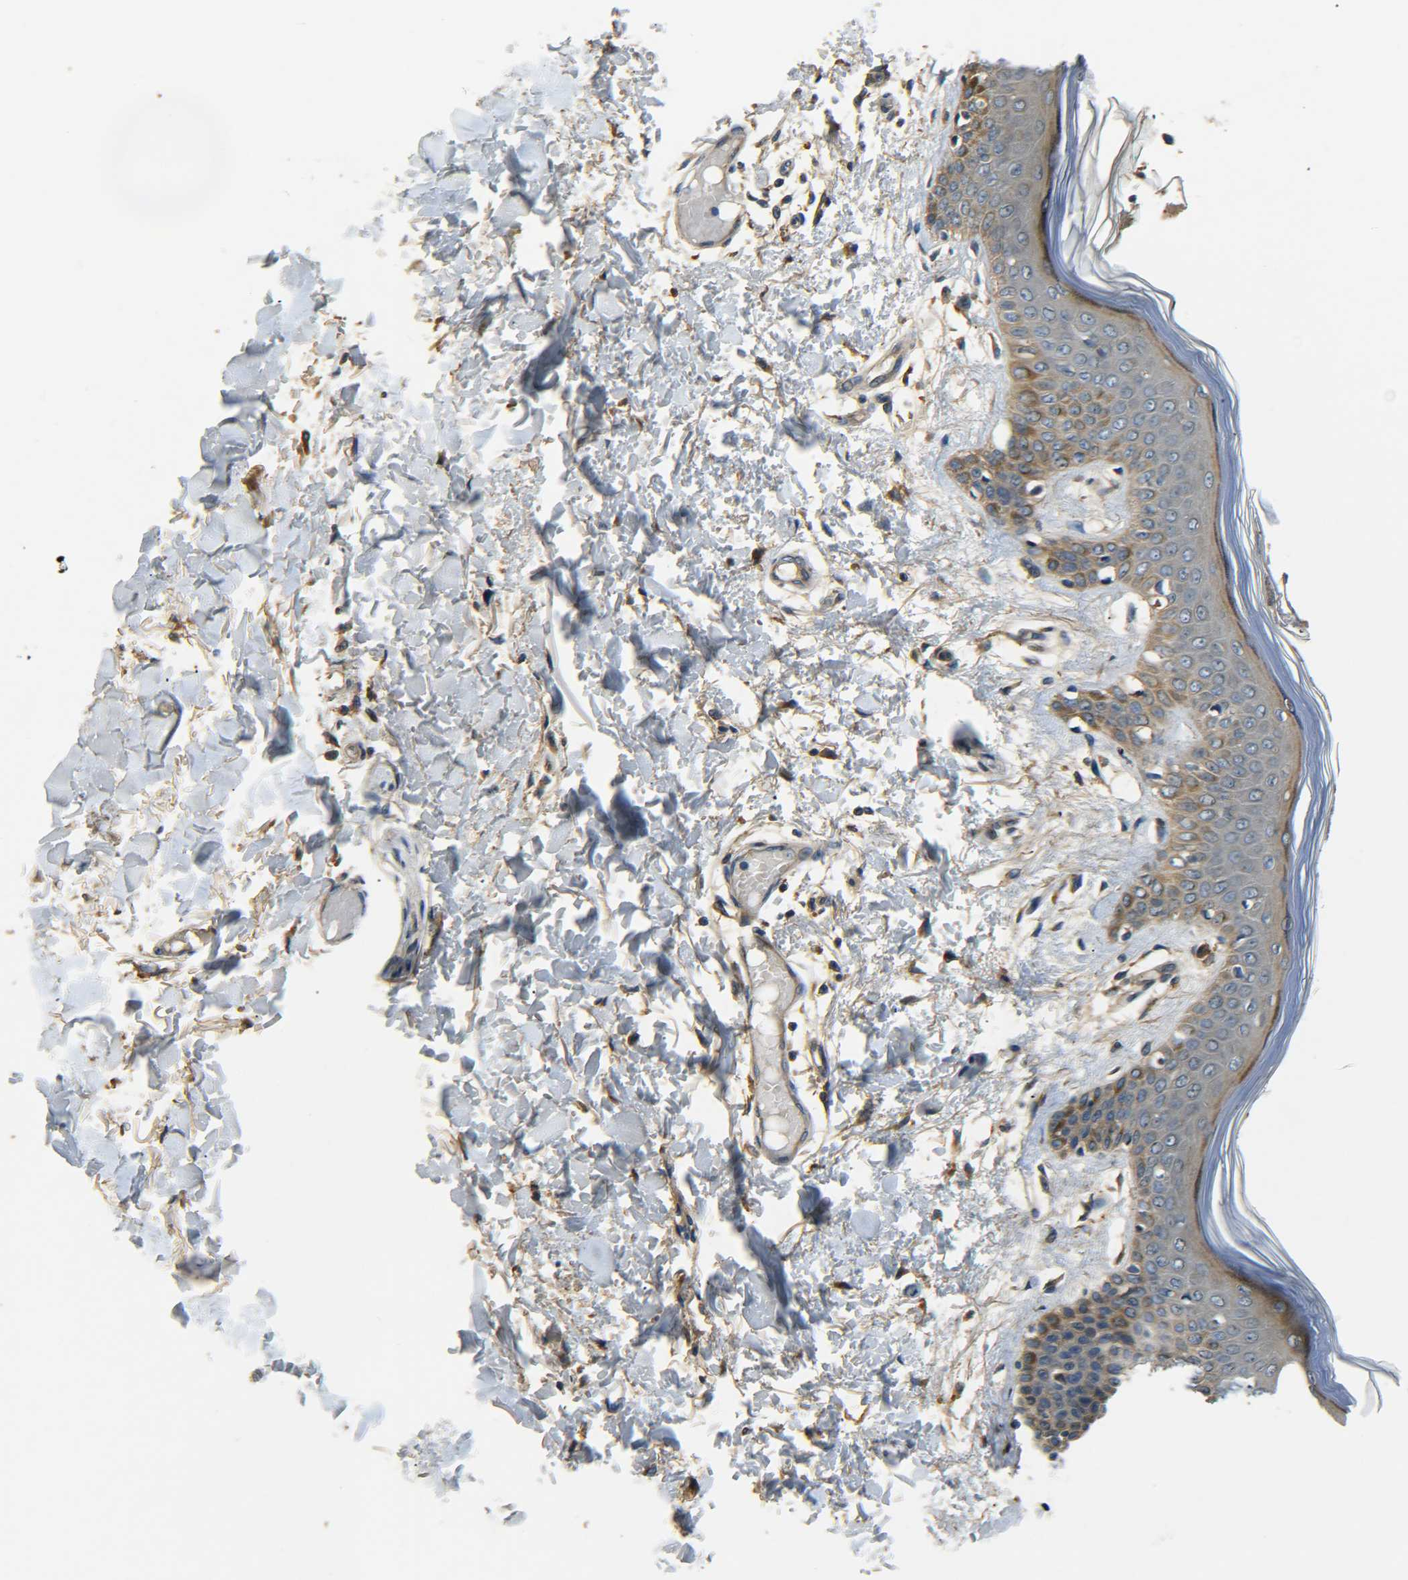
{"staining": {"intensity": "moderate", "quantity": "25%-75%", "location": "cytoplasmic/membranous"}, "tissue": "skin", "cell_type": "Fibroblasts", "image_type": "normal", "snomed": [{"axis": "morphology", "description": "Normal tissue, NOS"}, {"axis": "topography", "description": "Skin"}], "caption": "A brown stain highlights moderate cytoplasmic/membranous expression of a protein in fibroblasts of normal human skin. The staining is performed using DAB brown chromogen to label protein expression. The nuclei are counter-stained blue using hematoxylin.", "gene": "LRCH3", "patient": {"sex": "male", "age": 53}}